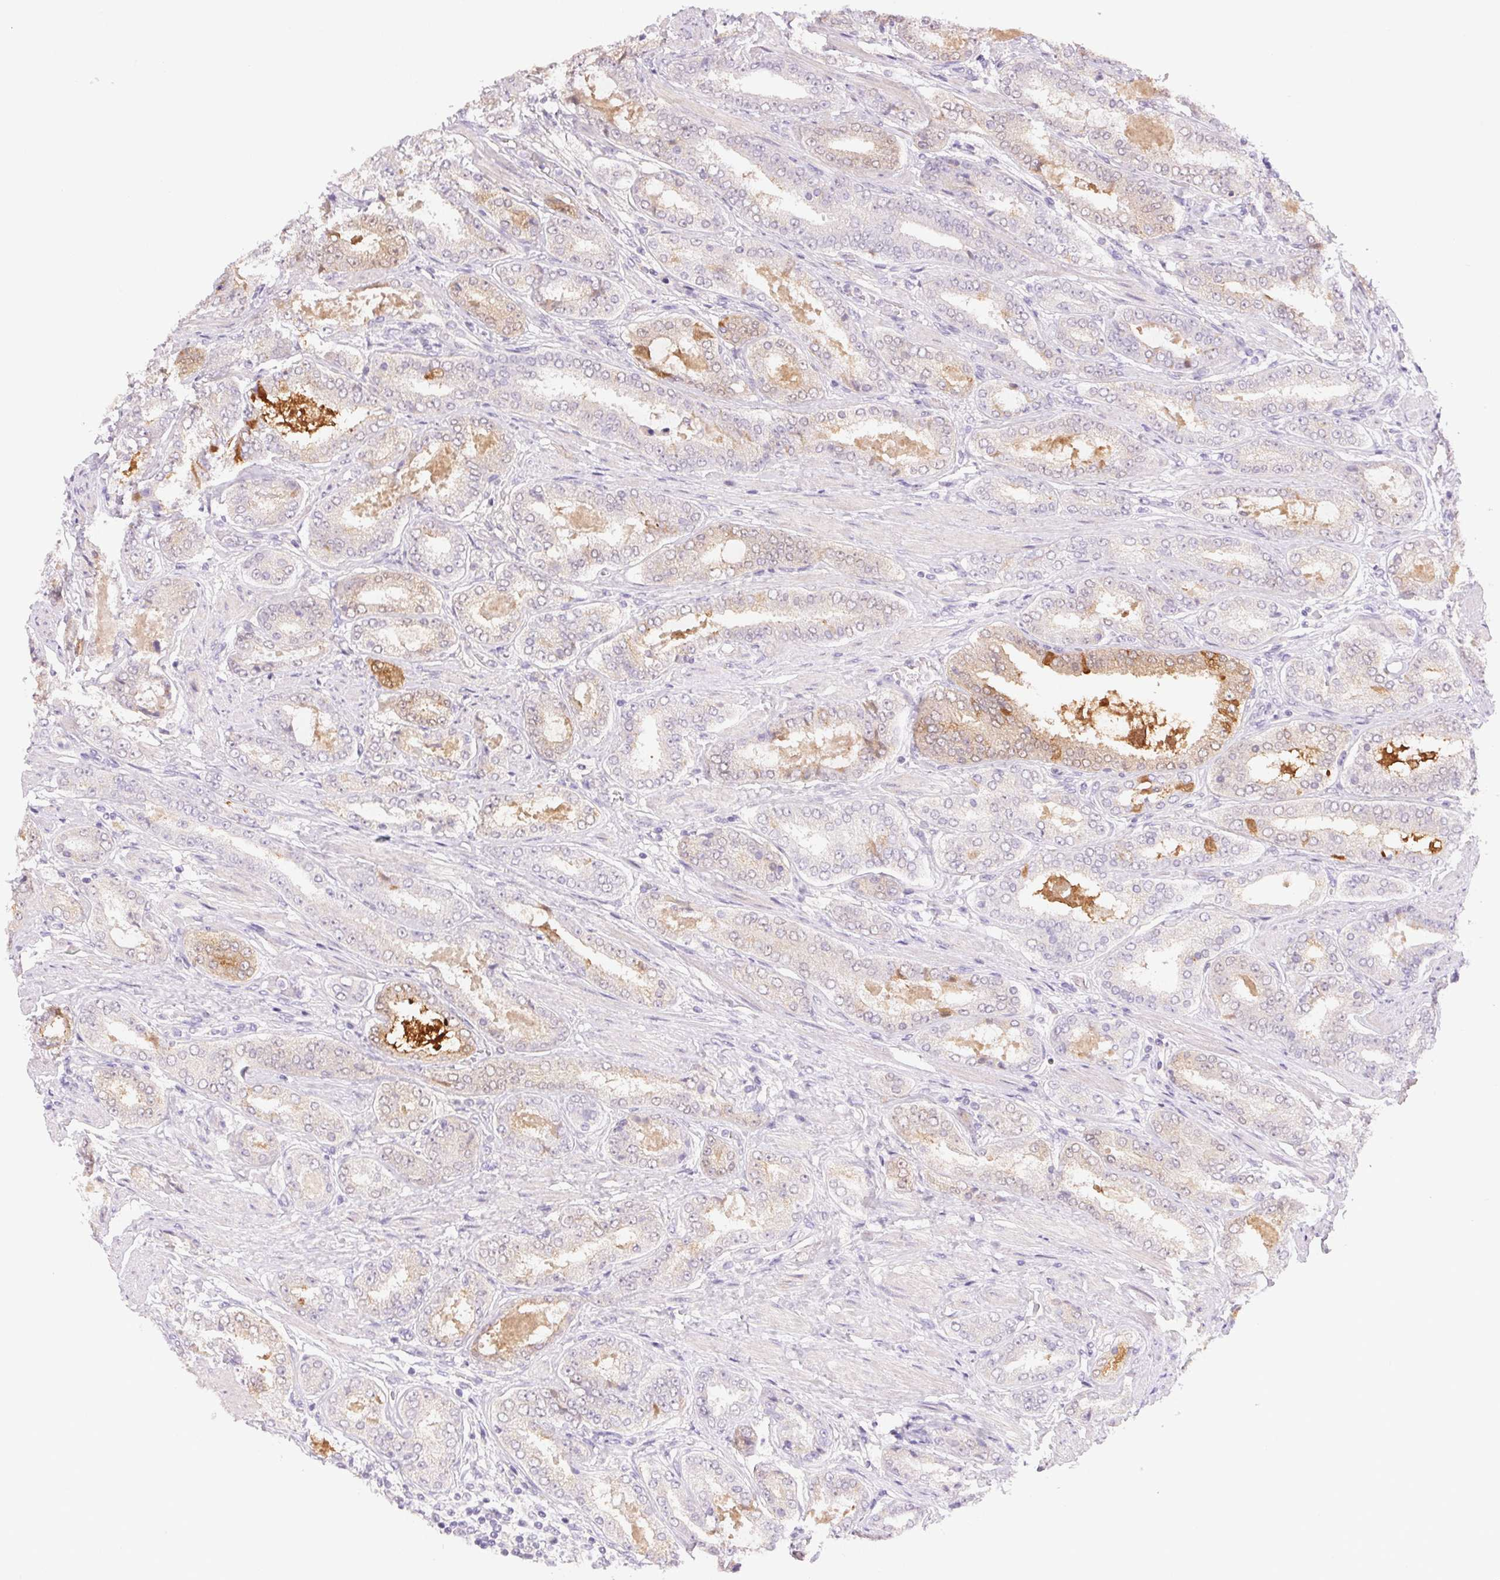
{"staining": {"intensity": "strong", "quantity": "<25%", "location": "cytoplasmic/membranous"}, "tissue": "prostate cancer", "cell_type": "Tumor cells", "image_type": "cancer", "snomed": [{"axis": "morphology", "description": "Adenocarcinoma, High grade"}, {"axis": "topography", "description": "Prostate"}], "caption": "Immunohistochemical staining of human adenocarcinoma (high-grade) (prostate) exhibits strong cytoplasmic/membranous protein staining in about <25% of tumor cells.", "gene": "BPIFB2", "patient": {"sex": "male", "age": 63}}